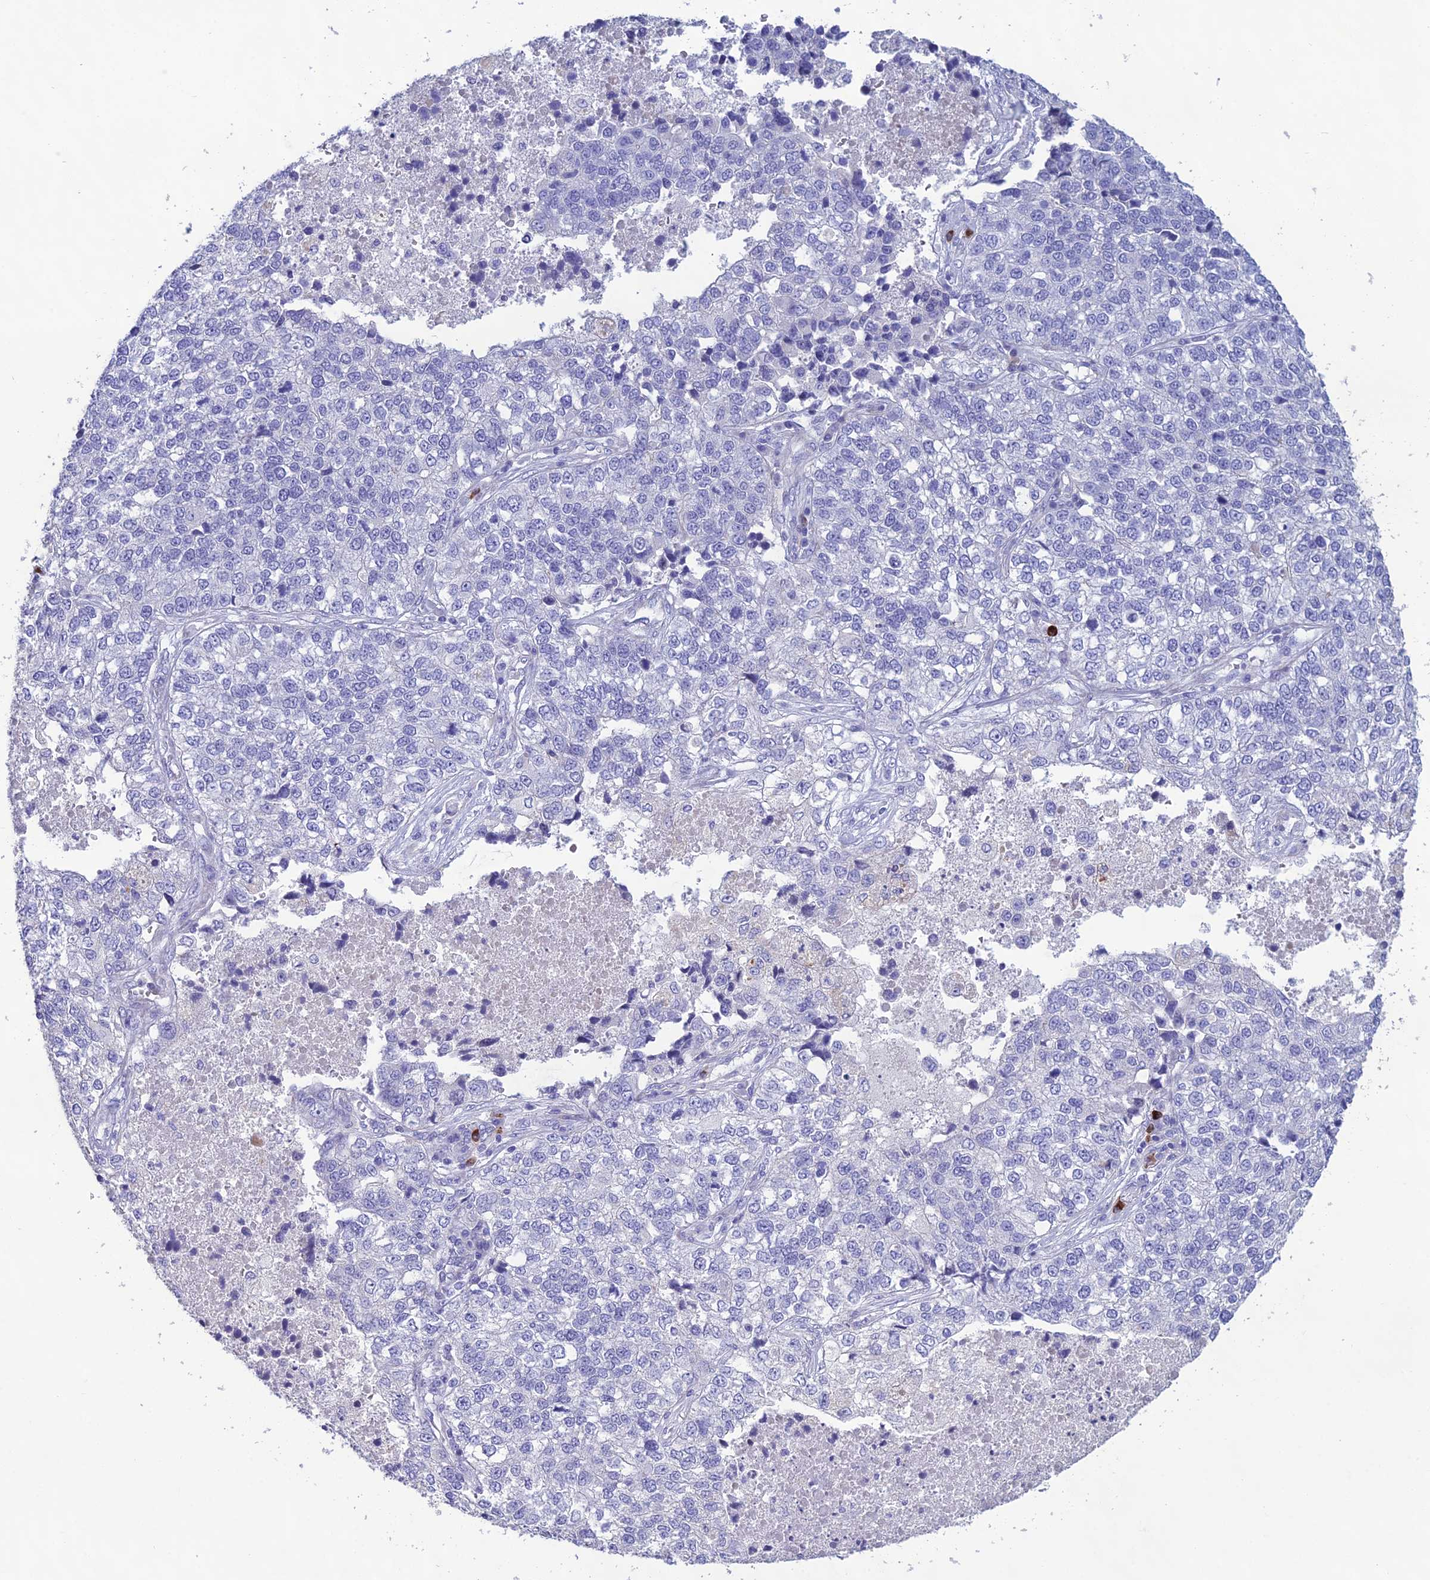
{"staining": {"intensity": "negative", "quantity": "none", "location": "none"}, "tissue": "lung cancer", "cell_type": "Tumor cells", "image_type": "cancer", "snomed": [{"axis": "morphology", "description": "Adenocarcinoma, NOS"}, {"axis": "topography", "description": "Lung"}], "caption": "Lung cancer was stained to show a protein in brown. There is no significant expression in tumor cells.", "gene": "OR56B1", "patient": {"sex": "male", "age": 49}}